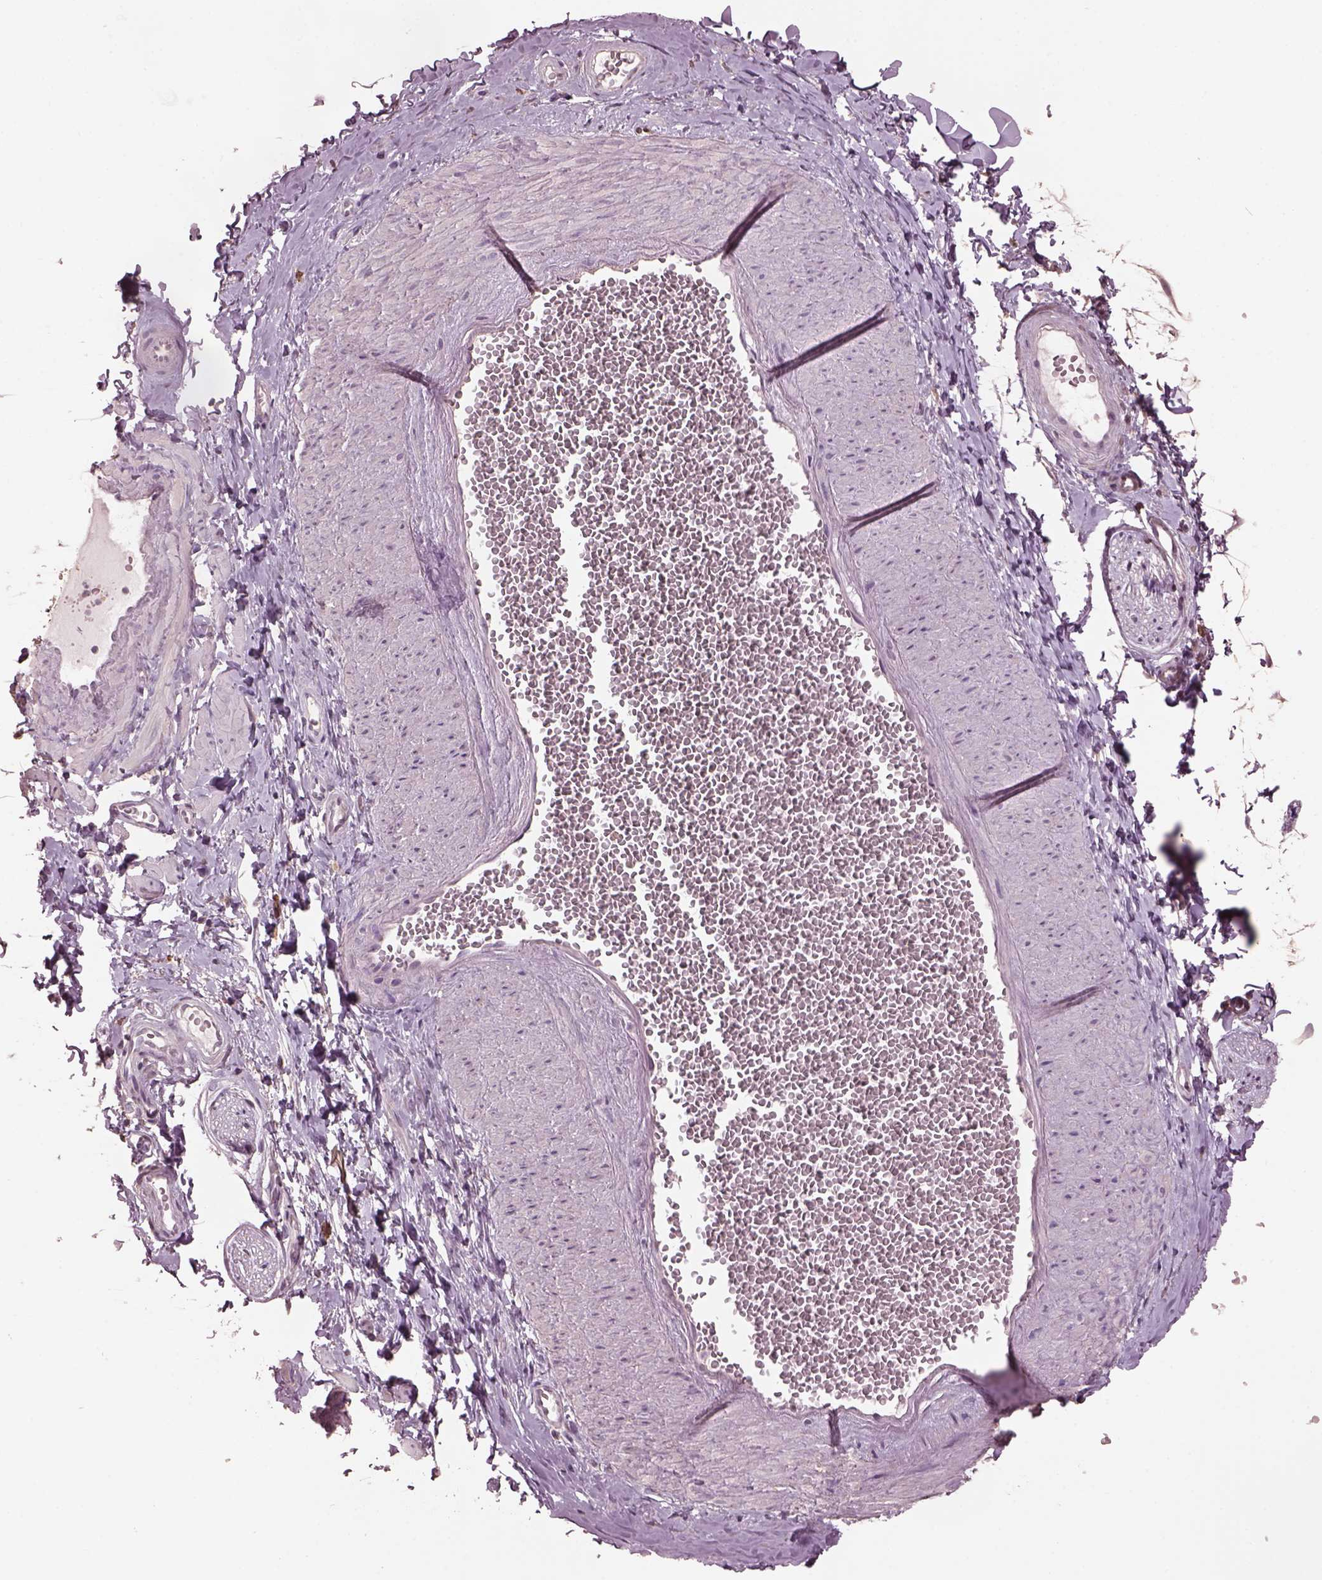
{"staining": {"intensity": "negative", "quantity": "none", "location": "none"}, "tissue": "adipose tissue", "cell_type": "Adipocytes", "image_type": "normal", "snomed": [{"axis": "morphology", "description": "Normal tissue, NOS"}, {"axis": "topography", "description": "Smooth muscle"}, {"axis": "topography", "description": "Peripheral nerve tissue"}], "caption": "IHC image of normal adipose tissue stained for a protein (brown), which exhibits no positivity in adipocytes. The staining was performed using DAB (3,3'-diaminobenzidine) to visualize the protein expression in brown, while the nuclei were stained in blue with hematoxylin (Magnification: 20x).", "gene": "SRI", "patient": {"sex": "male", "age": 22}}